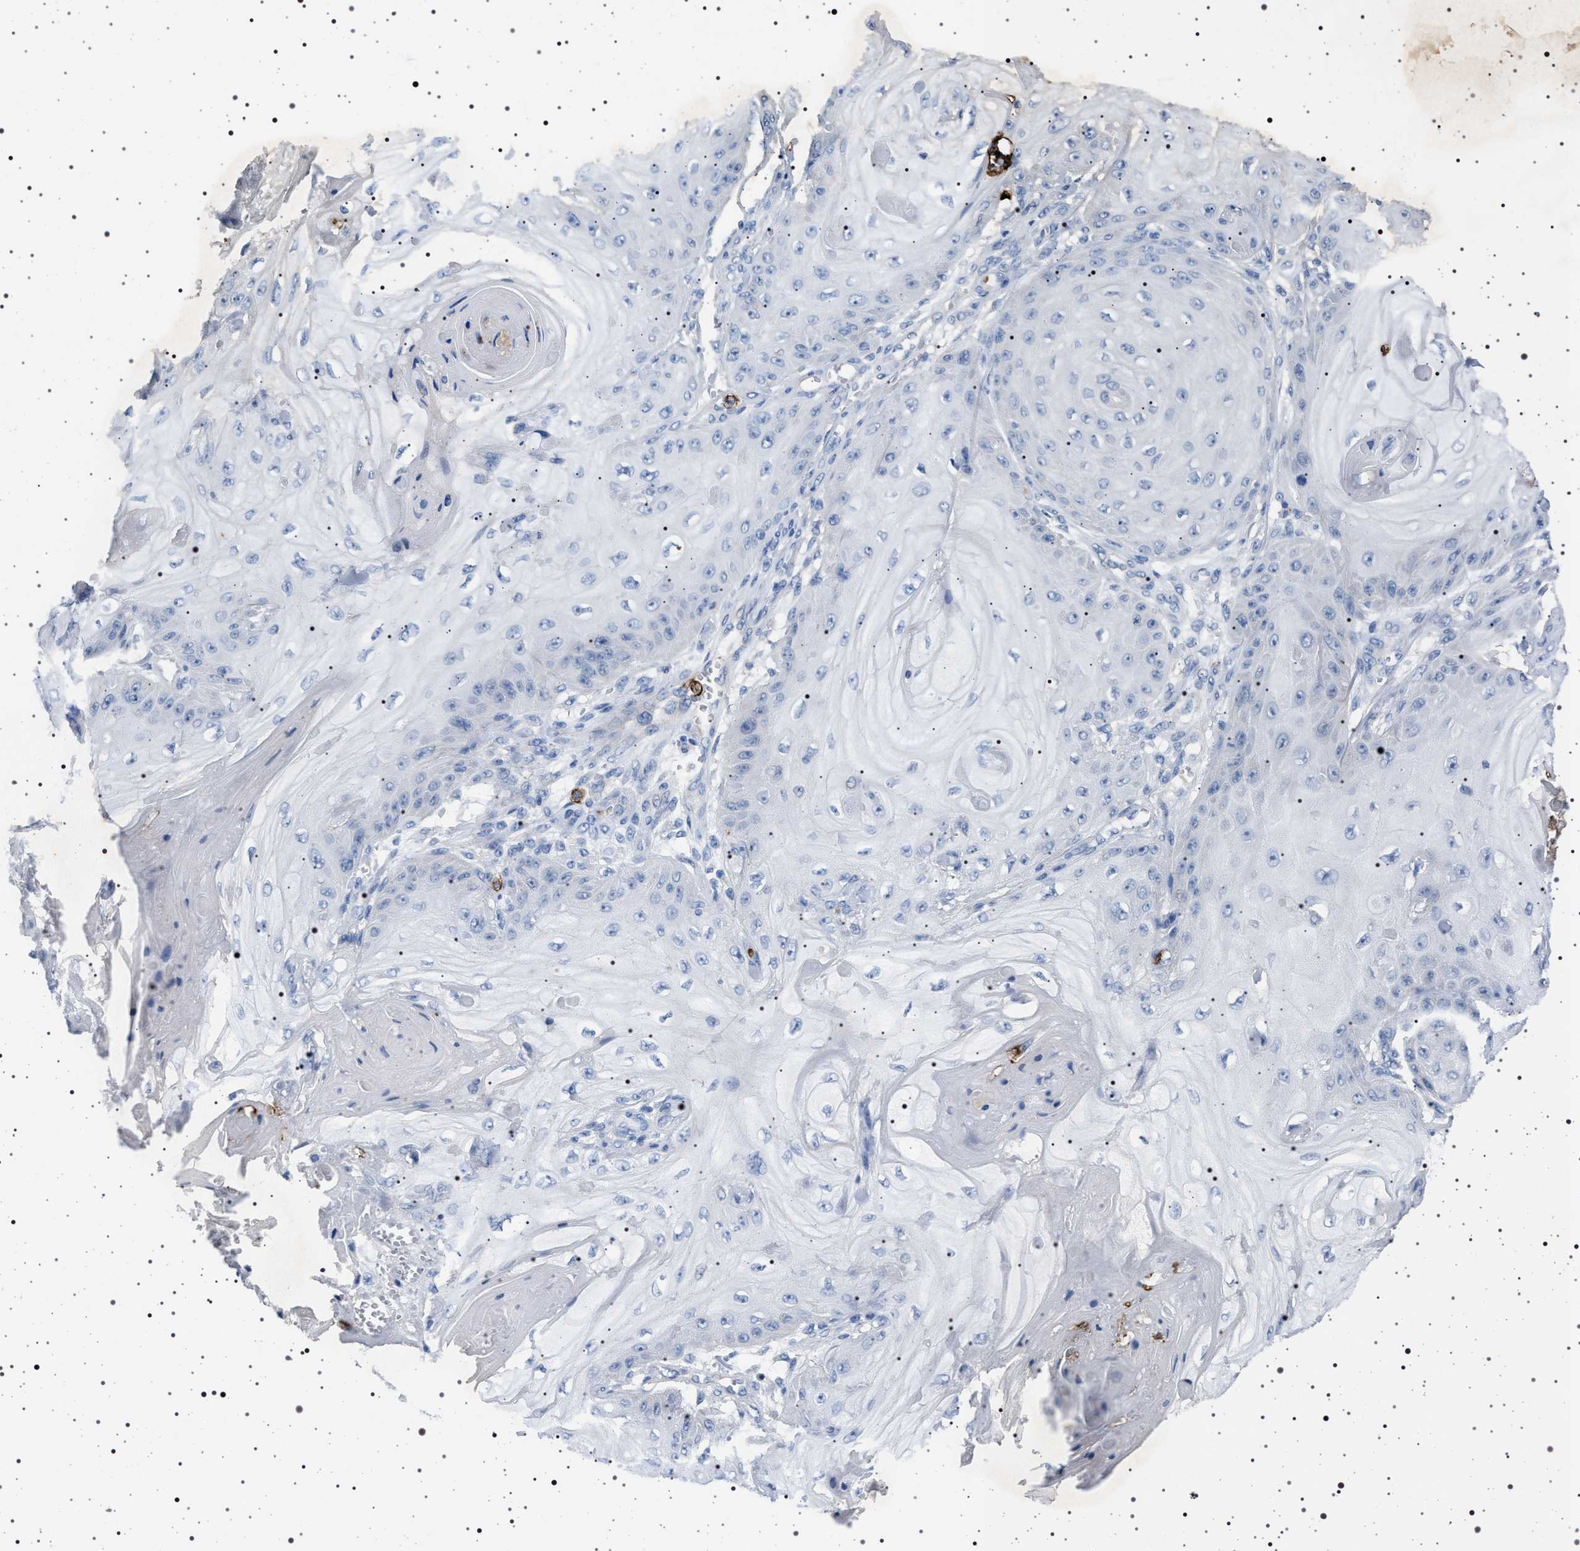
{"staining": {"intensity": "negative", "quantity": "none", "location": "none"}, "tissue": "skin cancer", "cell_type": "Tumor cells", "image_type": "cancer", "snomed": [{"axis": "morphology", "description": "Squamous cell carcinoma, NOS"}, {"axis": "topography", "description": "Skin"}], "caption": "Tumor cells show no significant positivity in skin cancer.", "gene": "NAT9", "patient": {"sex": "male", "age": 74}}